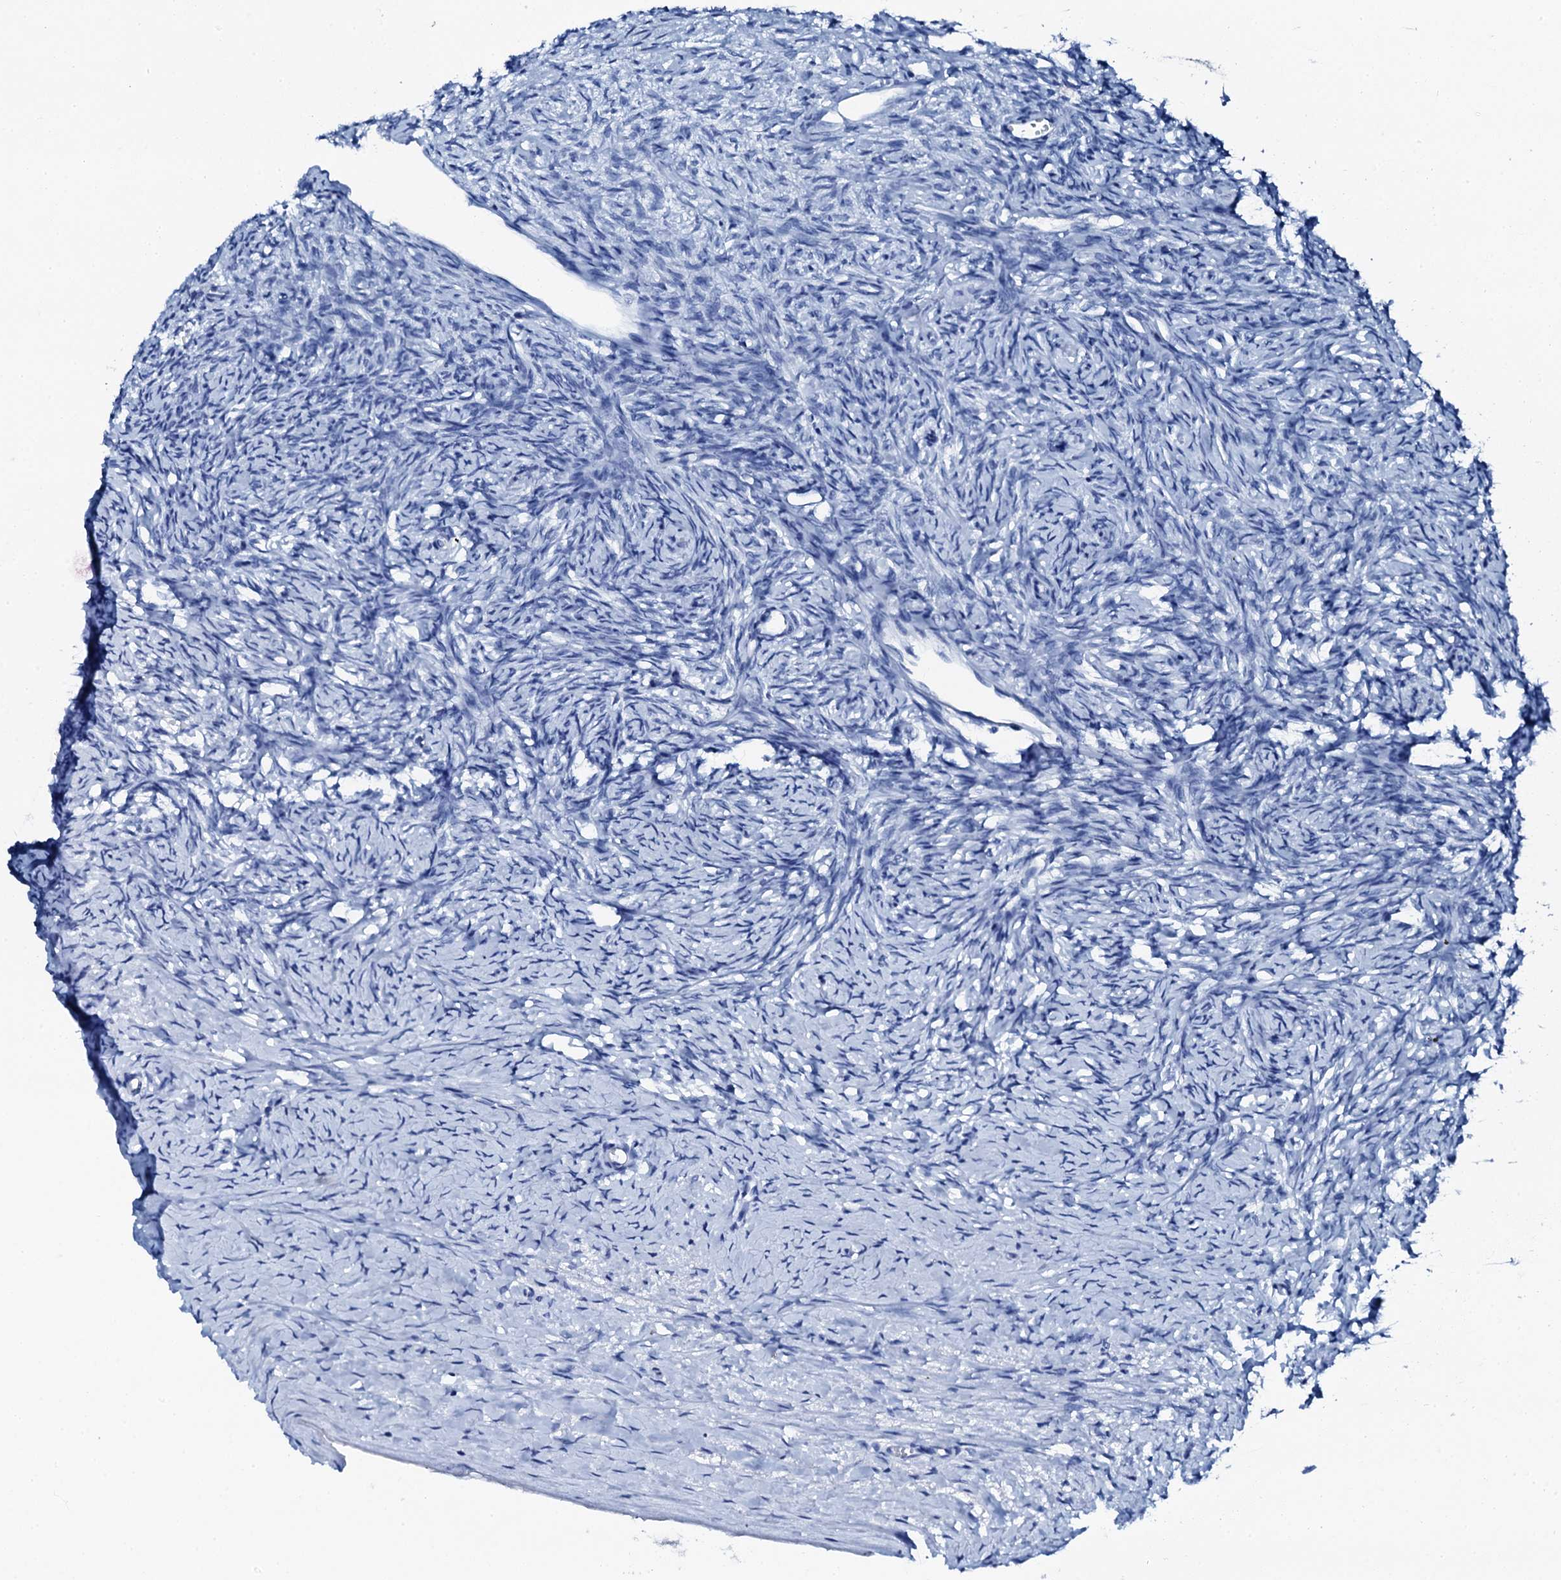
{"staining": {"intensity": "negative", "quantity": "none", "location": "none"}, "tissue": "ovary", "cell_type": "Ovarian stroma cells", "image_type": "normal", "snomed": [{"axis": "morphology", "description": "Normal tissue, NOS"}, {"axis": "morphology", "description": "Developmental malformation"}, {"axis": "topography", "description": "Ovary"}], "caption": "Immunohistochemistry of benign human ovary displays no positivity in ovarian stroma cells.", "gene": "PTH", "patient": {"sex": "female", "age": 39}}